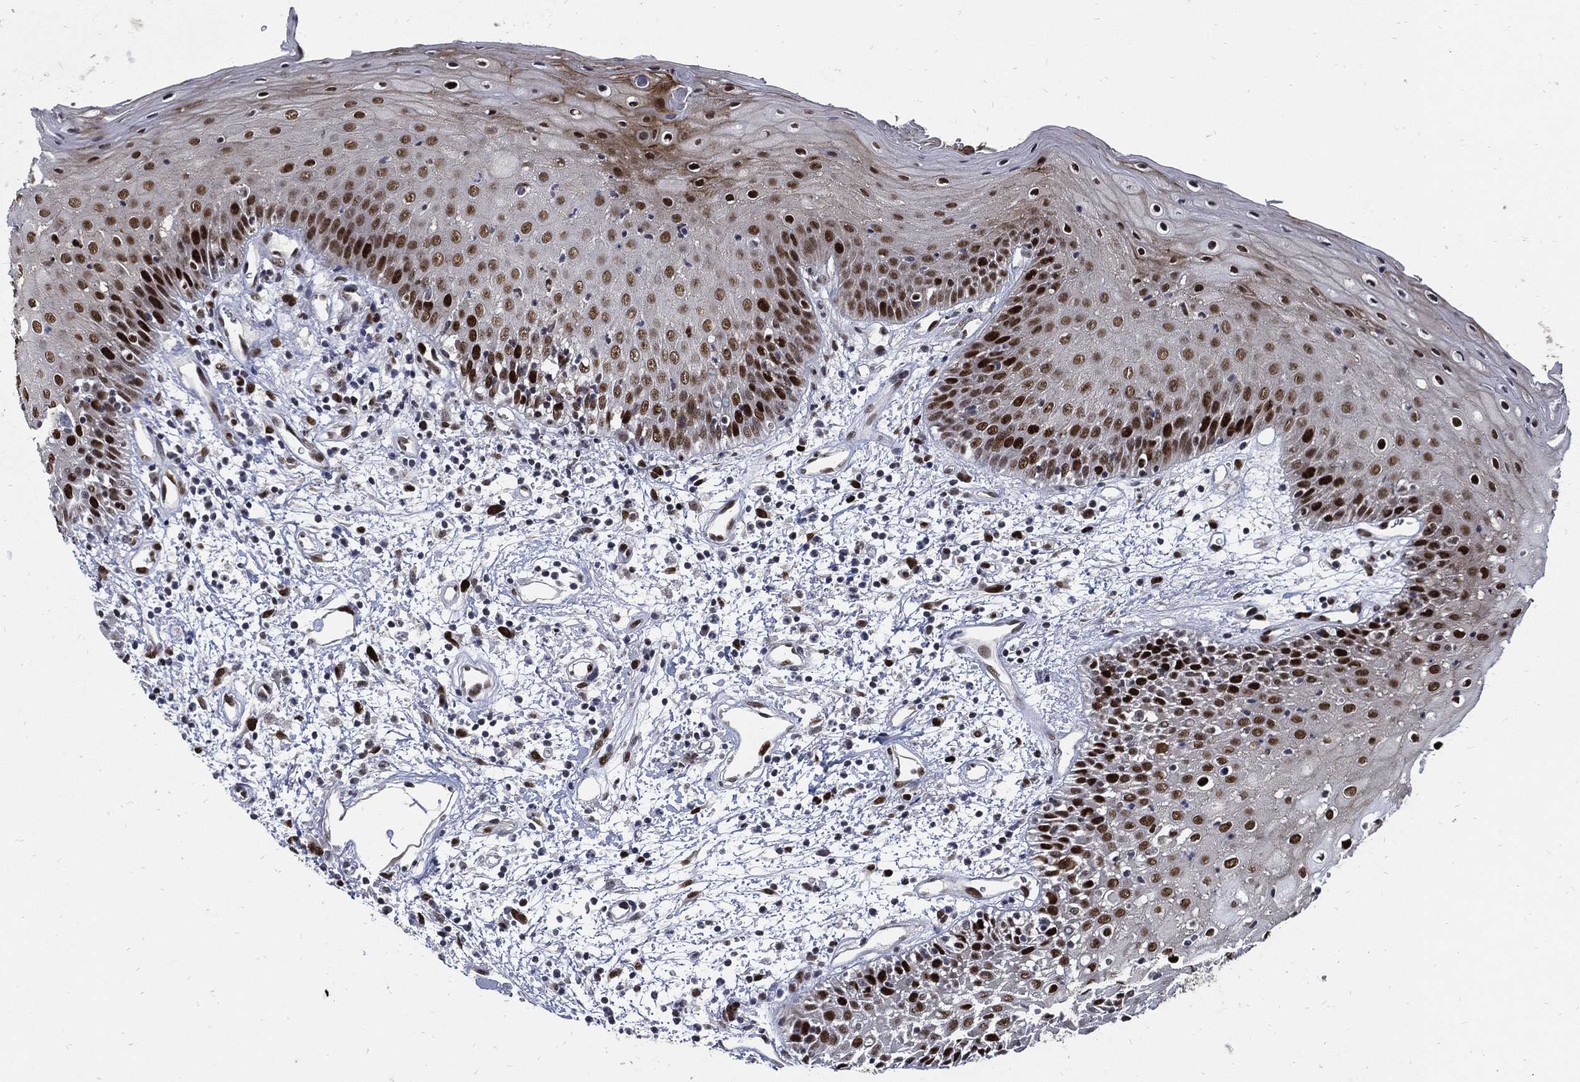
{"staining": {"intensity": "strong", "quantity": "25%-75%", "location": "nuclear"}, "tissue": "oral mucosa", "cell_type": "Squamous epithelial cells", "image_type": "normal", "snomed": [{"axis": "morphology", "description": "Normal tissue, NOS"}, {"axis": "morphology", "description": "Squamous cell carcinoma, NOS"}, {"axis": "topography", "description": "Skeletal muscle"}, {"axis": "topography", "description": "Oral tissue"}, {"axis": "topography", "description": "Head-Neck"}], "caption": "This micrograph reveals normal oral mucosa stained with immunohistochemistry to label a protein in brown. The nuclear of squamous epithelial cells show strong positivity for the protein. Nuclei are counter-stained blue.", "gene": "NBN", "patient": {"sex": "female", "age": 84}}